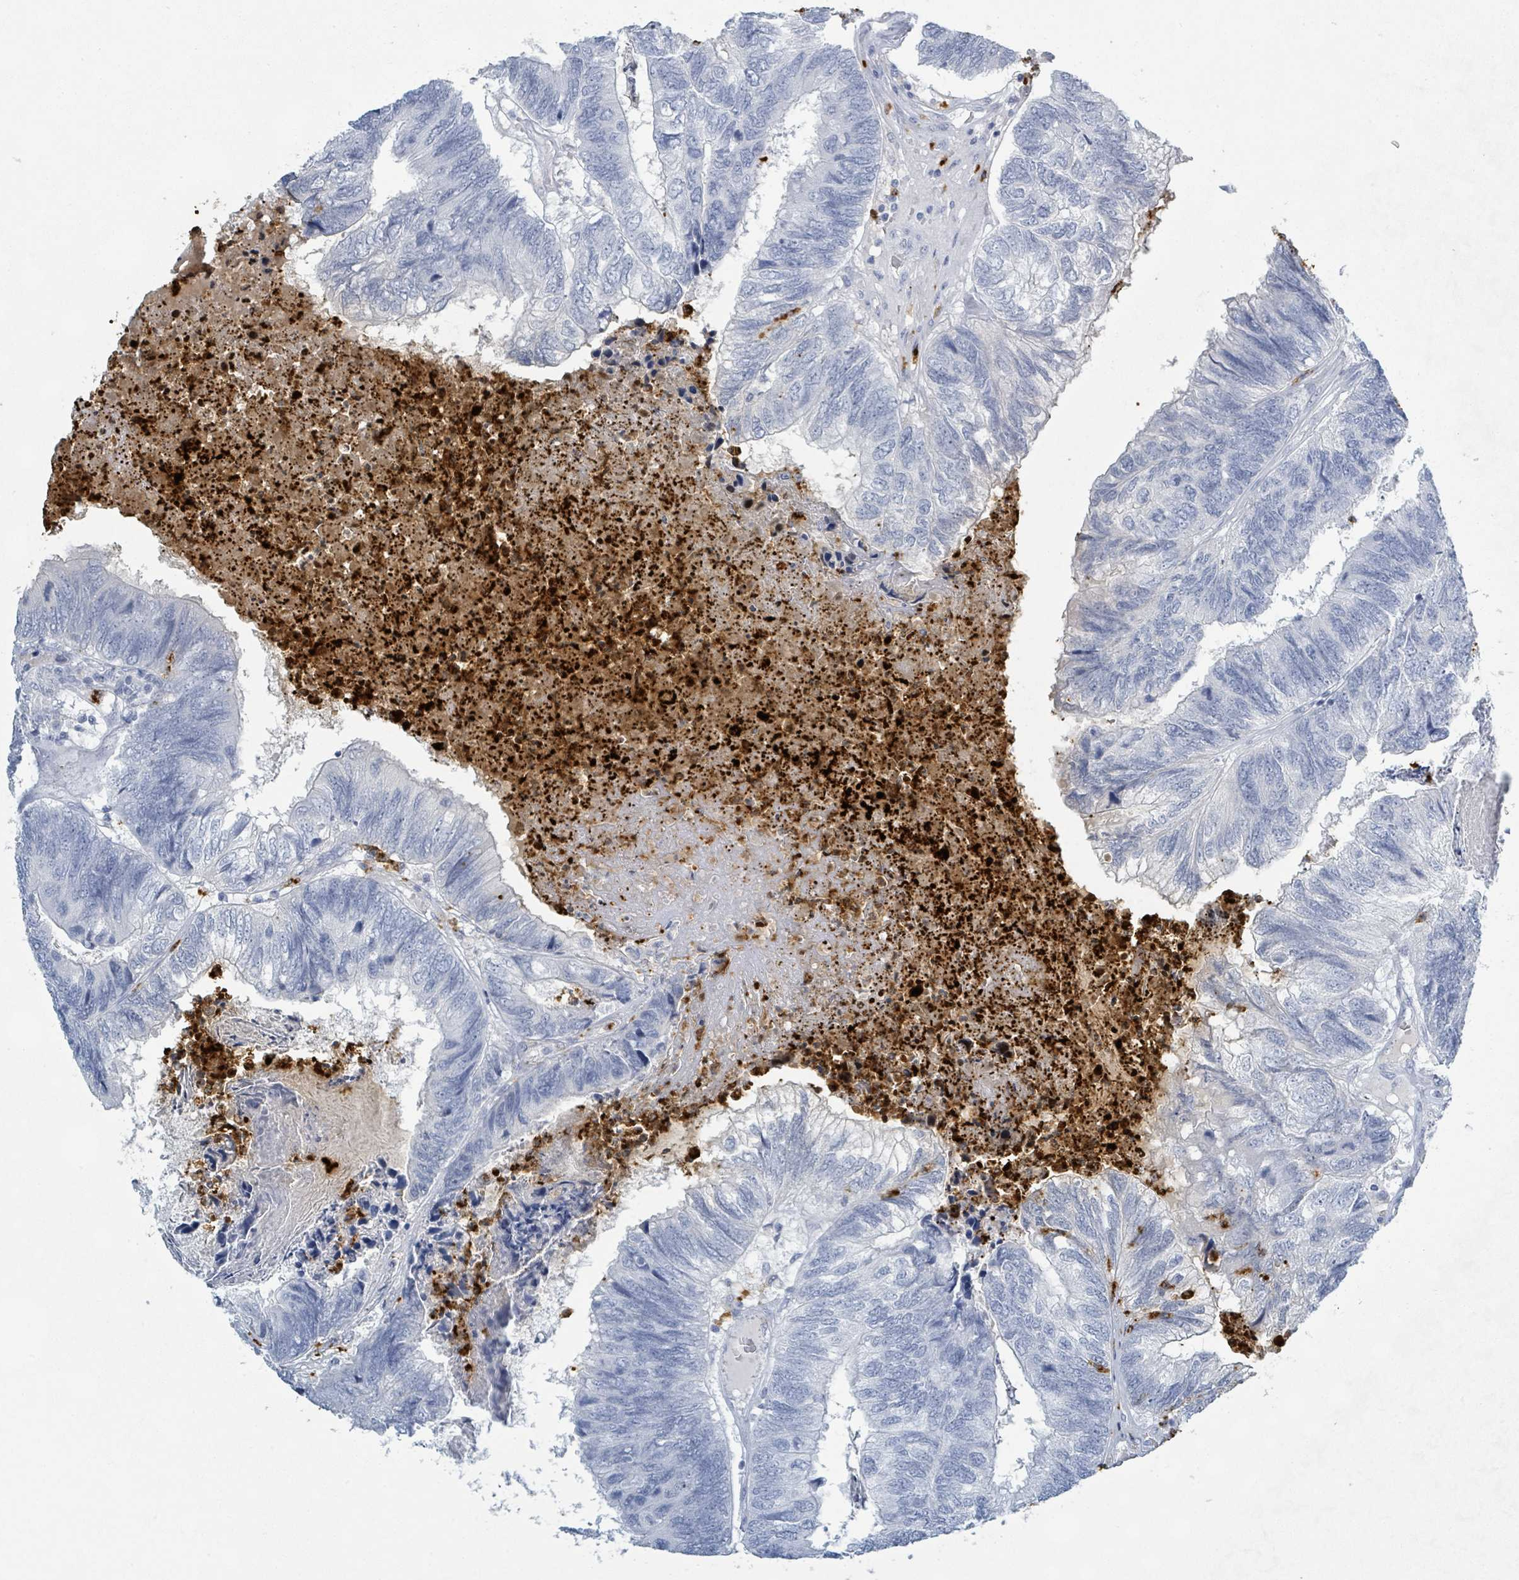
{"staining": {"intensity": "negative", "quantity": "none", "location": "none"}, "tissue": "colorectal cancer", "cell_type": "Tumor cells", "image_type": "cancer", "snomed": [{"axis": "morphology", "description": "Adenocarcinoma, NOS"}, {"axis": "topography", "description": "Colon"}], "caption": "This image is of colorectal adenocarcinoma stained with IHC to label a protein in brown with the nuclei are counter-stained blue. There is no positivity in tumor cells.", "gene": "DEFA4", "patient": {"sex": "female", "age": 67}}